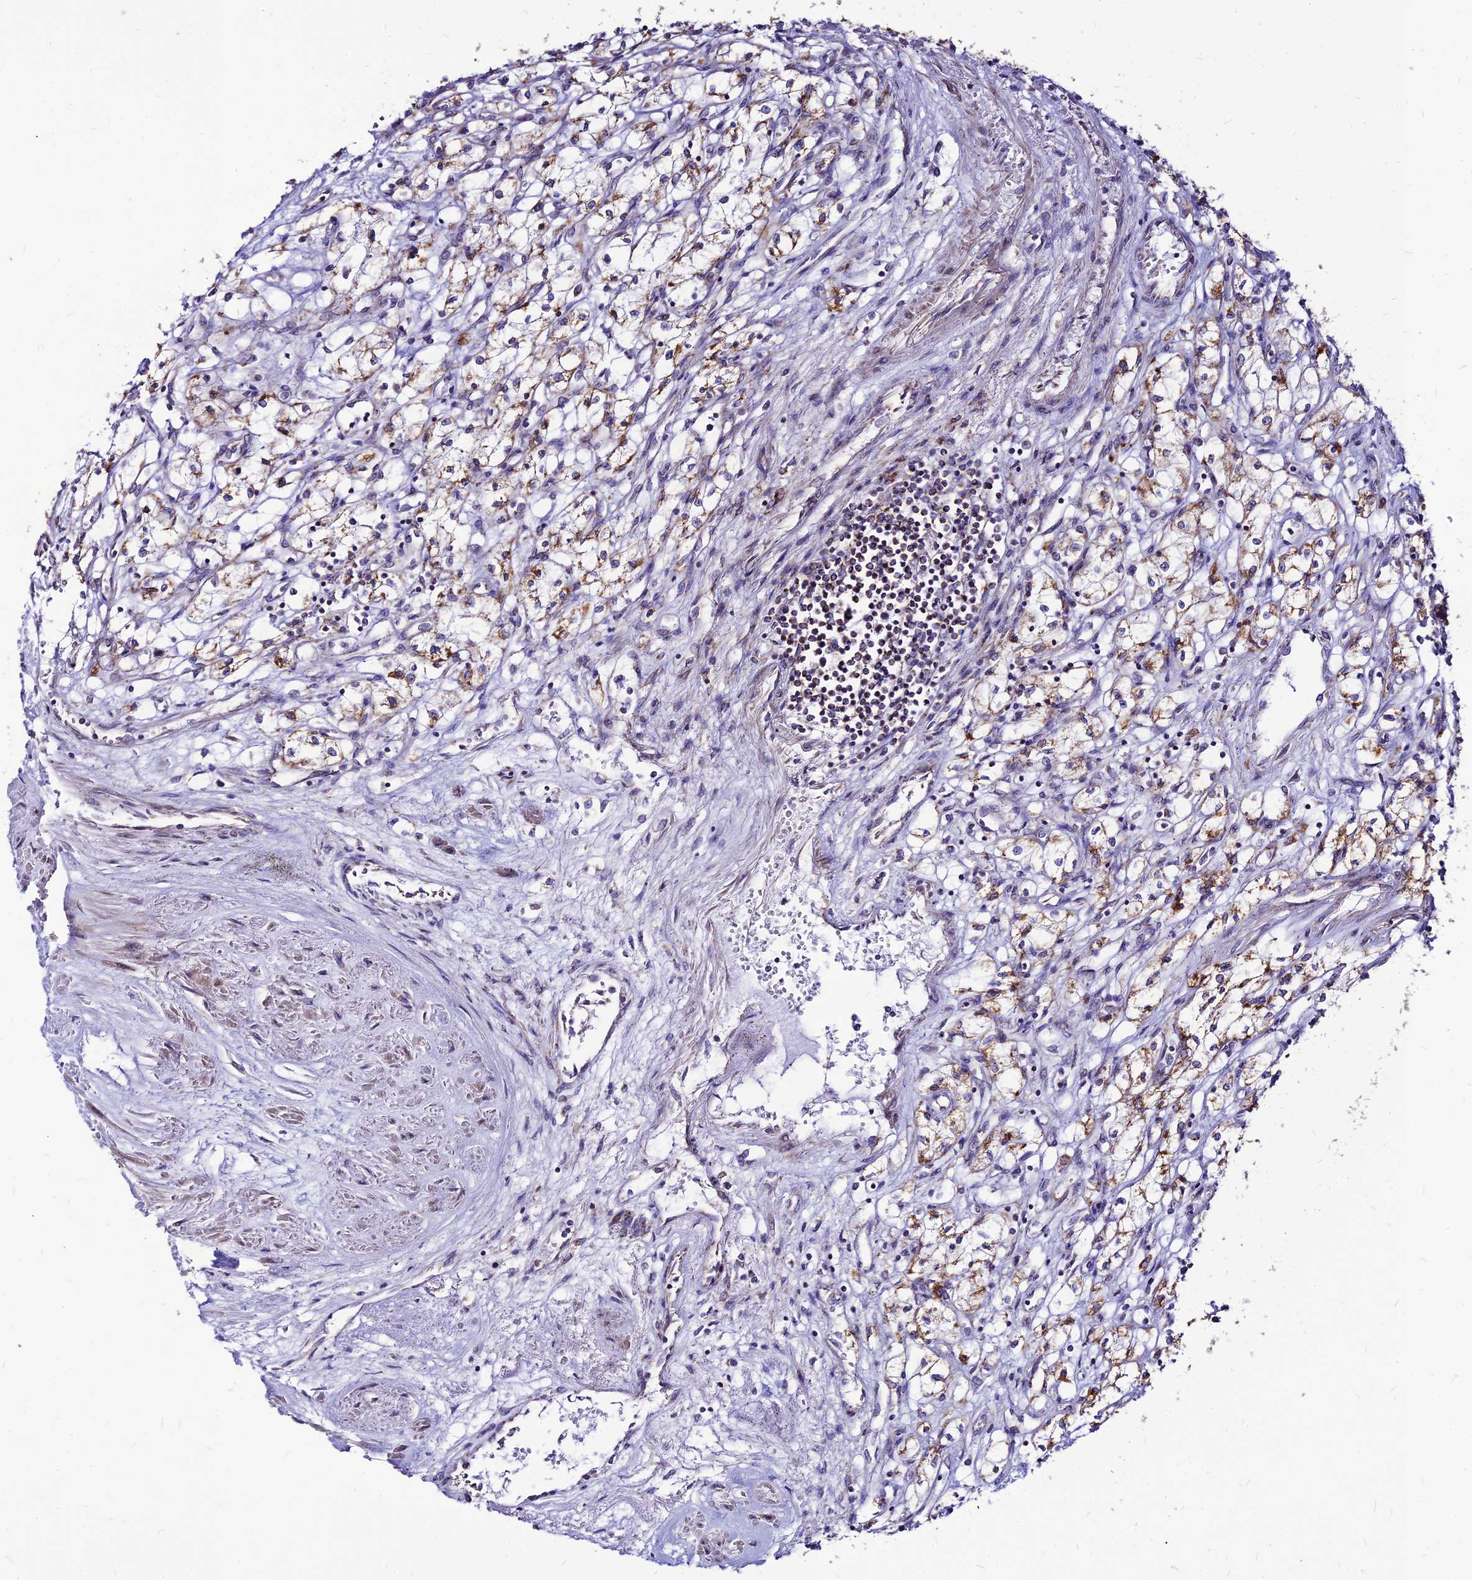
{"staining": {"intensity": "moderate", "quantity": "25%-75%", "location": "cytoplasmic/membranous"}, "tissue": "renal cancer", "cell_type": "Tumor cells", "image_type": "cancer", "snomed": [{"axis": "morphology", "description": "Adenocarcinoma, NOS"}, {"axis": "topography", "description": "Kidney"}], "caption": "A brown stain highlights moderate cytoplasmic/membranous positivity of a protein in renal cancer (adenocarcinoma) tumor cells.", "gene": "ECI1", "patient": {"sex": "male", "age": 59}}